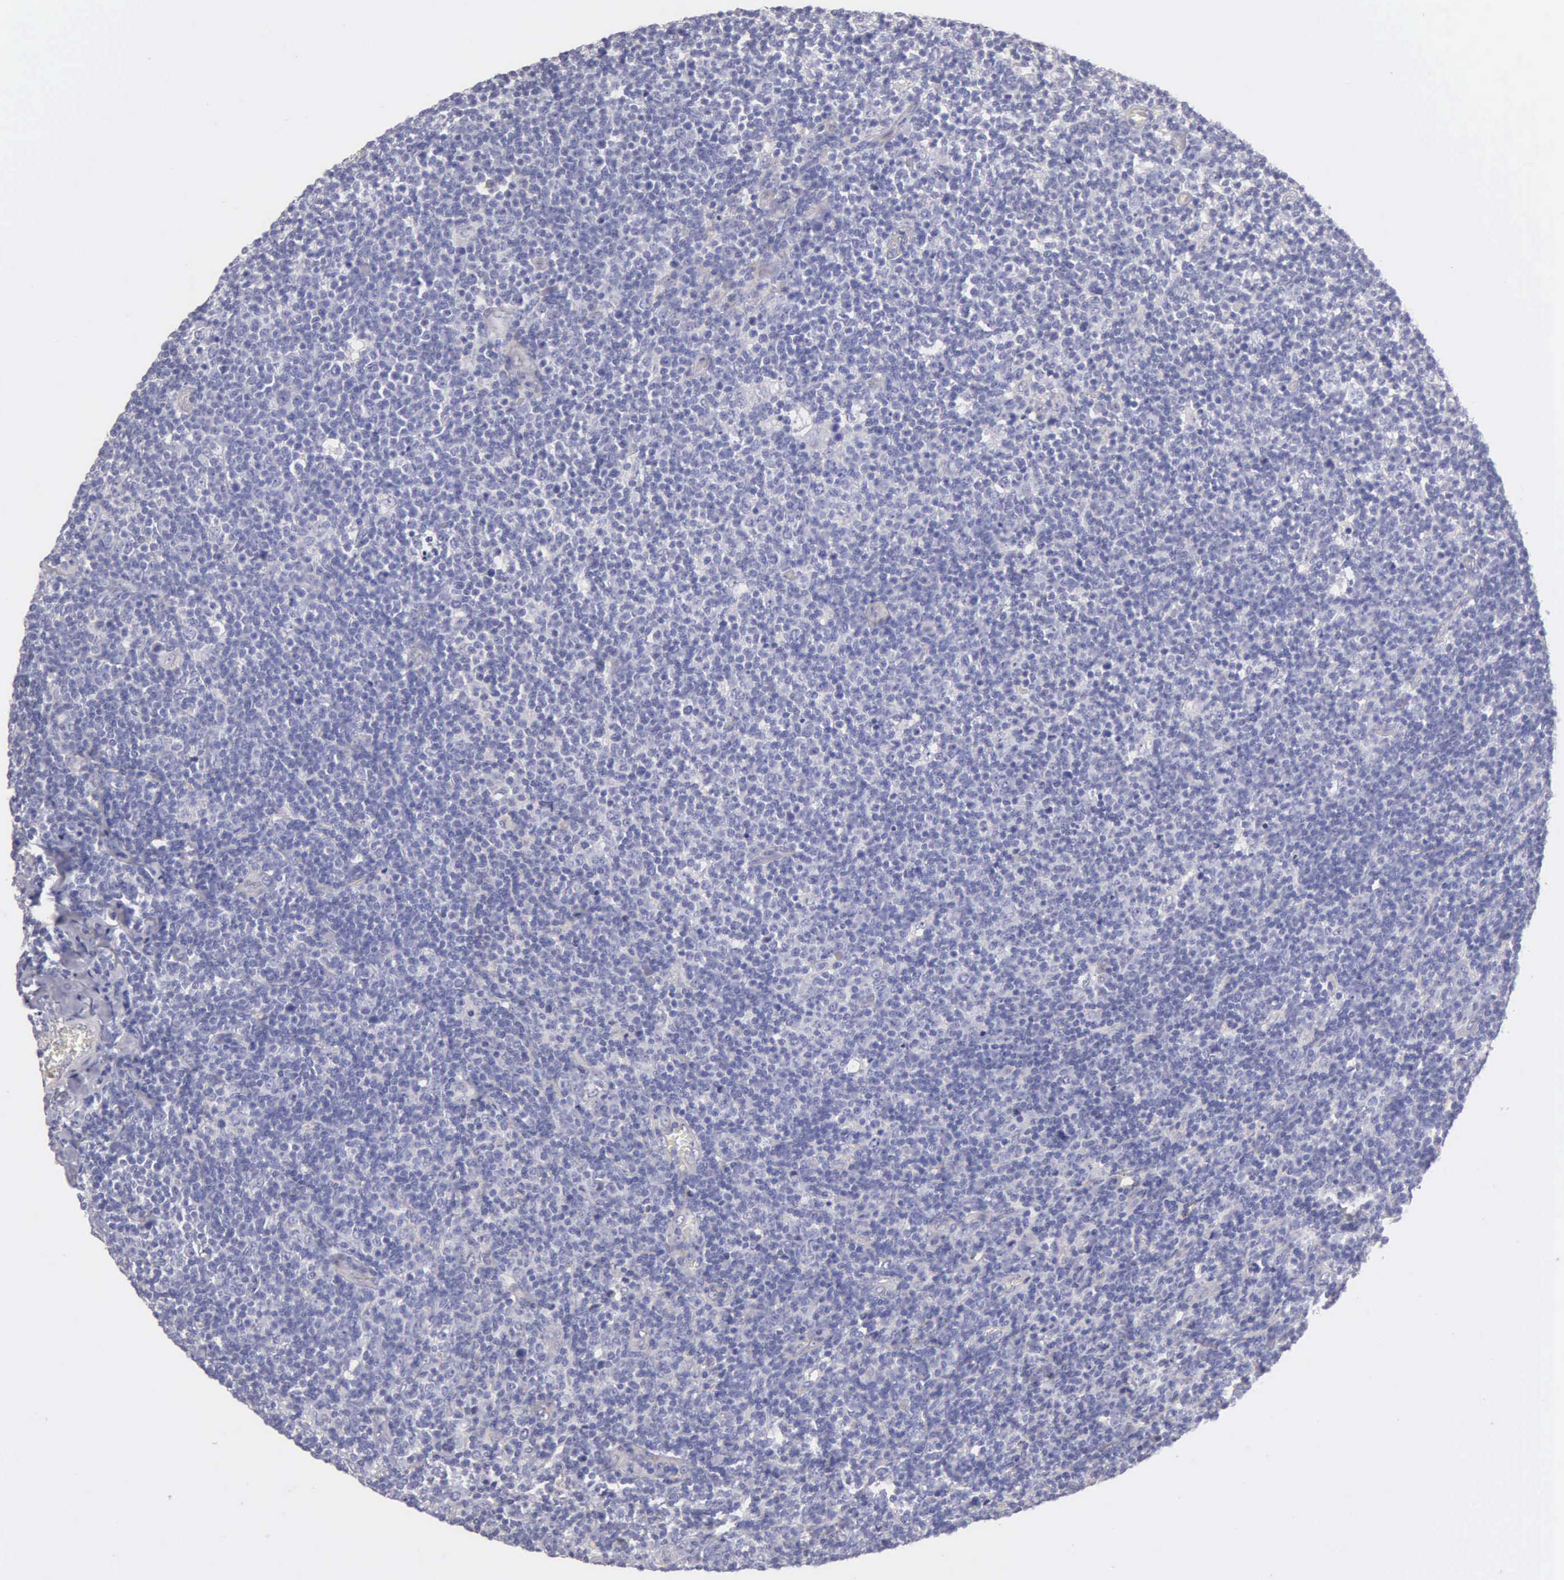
{"staining": {"intensity": "negative", "quantity": "none", "location": "none"}, "tissue": "lymphoma", "cell_type": "Tumor cells", "image_type": "cancer", "snomed": [{"axis": "morphology", "description": "Malignant lymphoma, non-Hodgkin's type, Low grade"}, {"axis": "topography", "description": "Lymph node"}], "caption": "High magnification brightfield microscopy of malignant lymphoma, non-Hodgkin's type (low-grade) stained with DAB (3,3'-diaminobenzidine) (brown) and counterstained with hematoxylin (blue): tumor cells show no significant positivity.", "gene": "APP", "patient": {"sex": "male", "age": 74}}